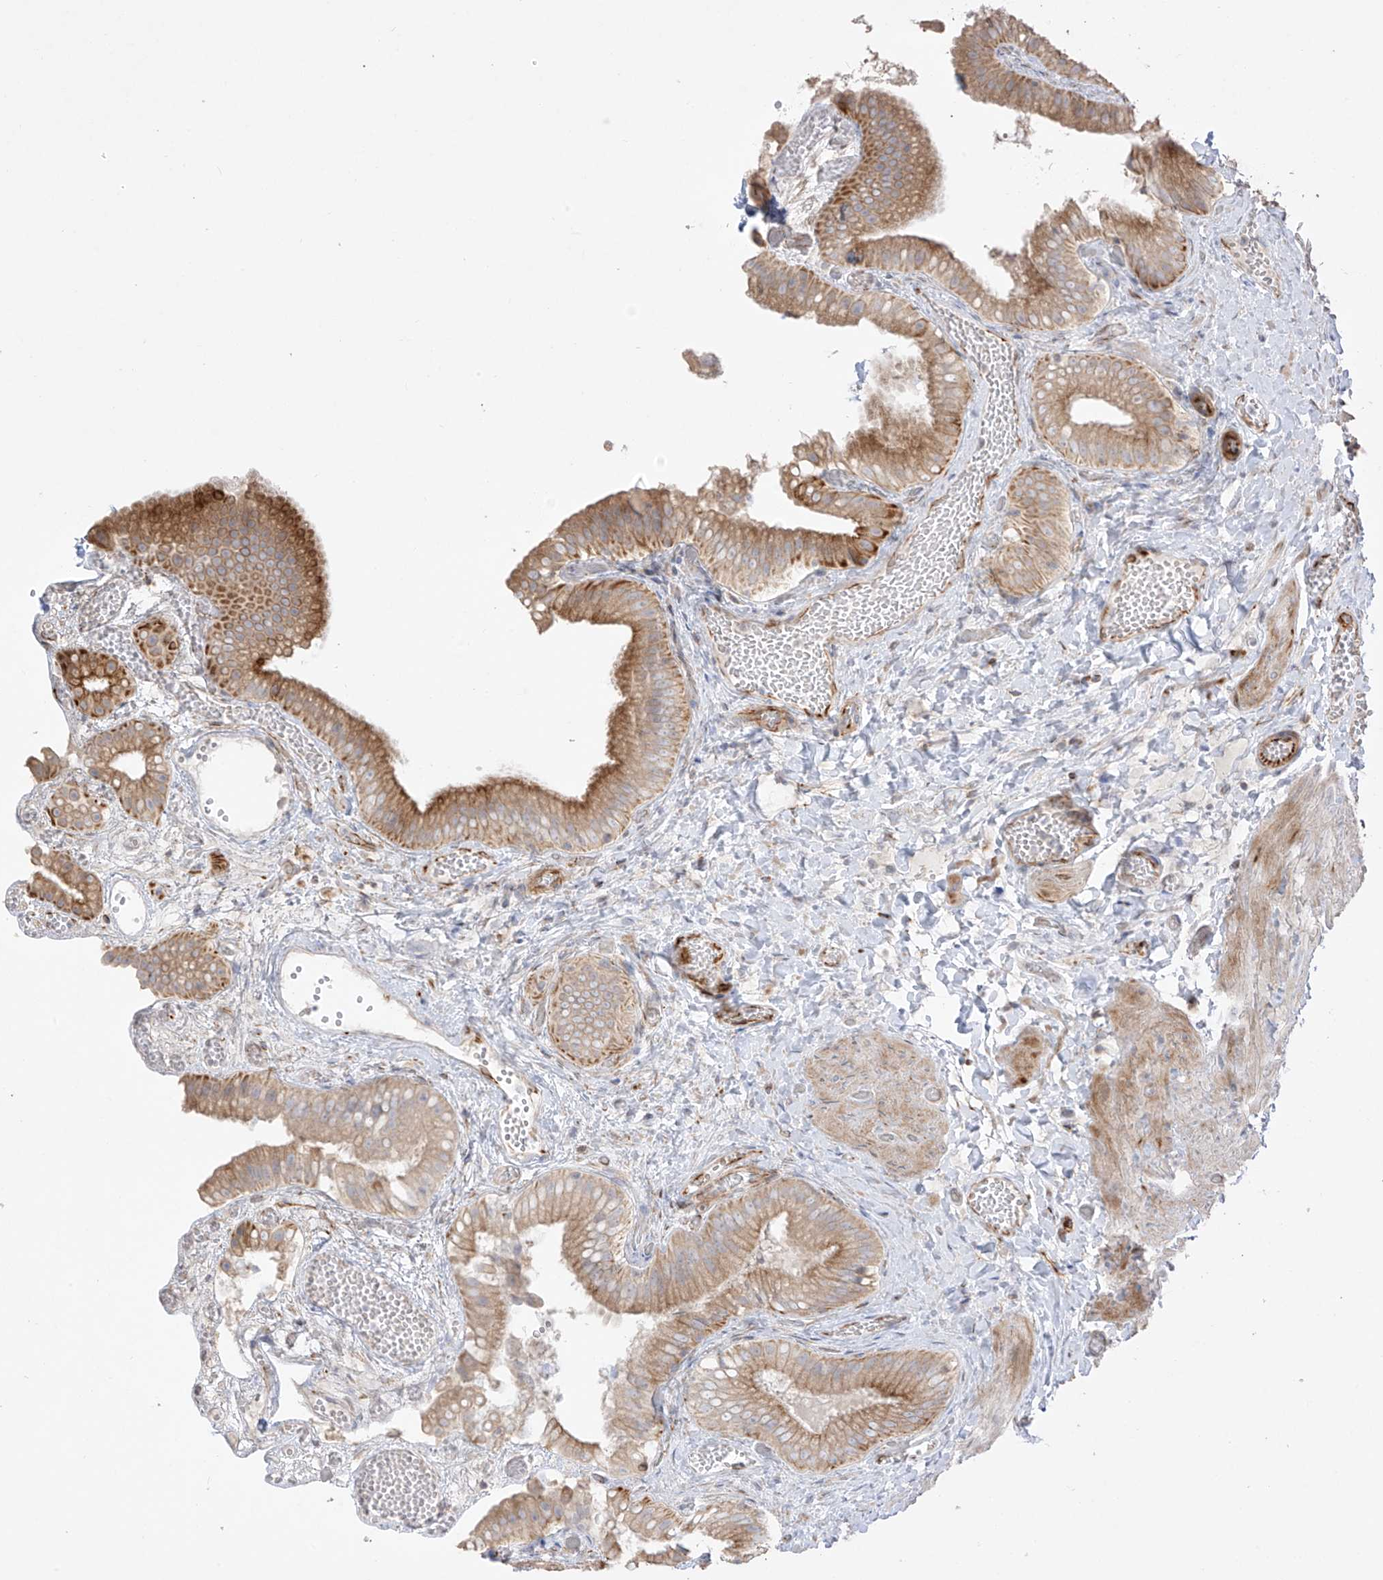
{"staining": {"intensity": "moderate", "quantity": "25%-75%", "location": "cytoplasmic/membranous"}, "tissue": "gallbladder", "cell_type": "Glandular cells", "image_type": "normal", "snomed": [{"axis": "morphology", "description": "Normal tissue, NOS"}, {"axis": "topography", "description": "Gallbladder"}], "caption": "Protein expression by IHC shows moderate cytoplasmic/membranous staining in approximately 25%-75% of glandular cells in normal gallbladder. The protein of interest is shown in brown color, while the nuclei are stained blue.", "gene": "DCDC2", "patient": {"sex": "female", "age": 64}}